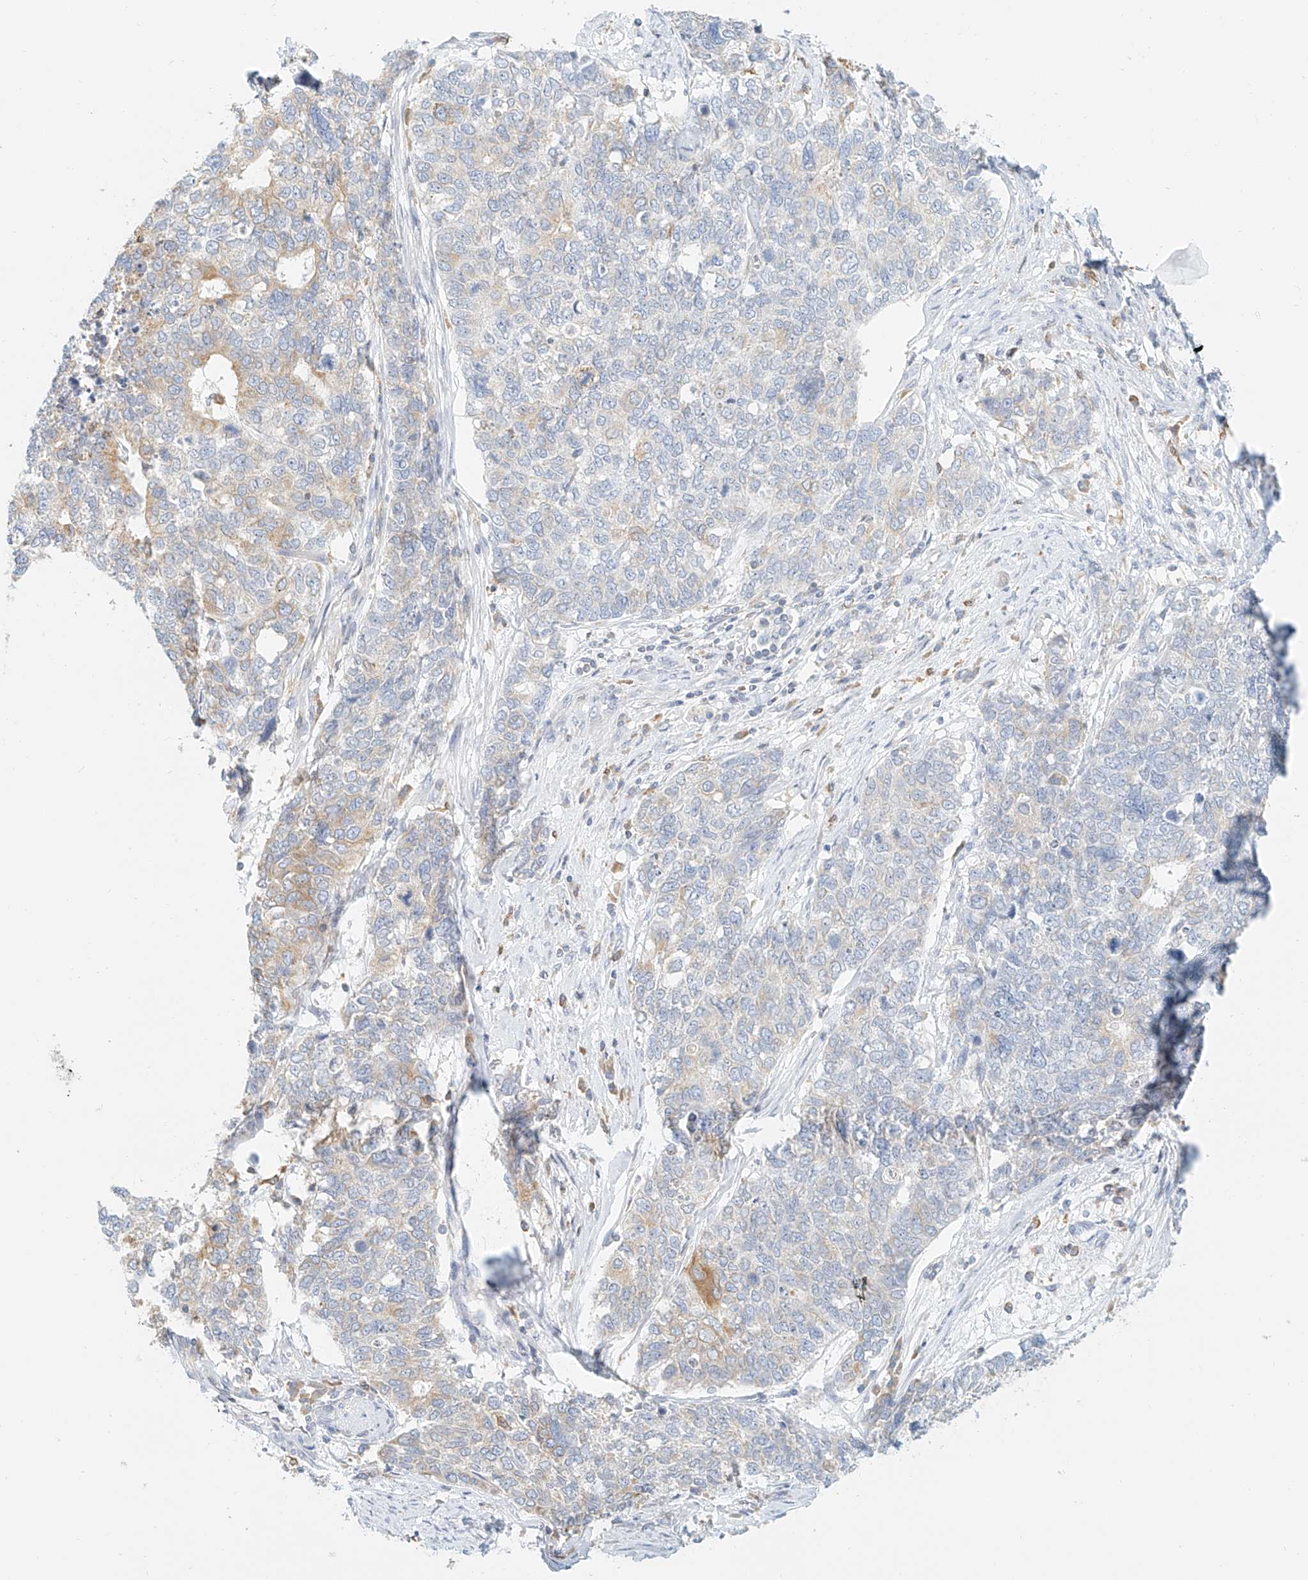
{"staining": {"intensity": "weak", "quantity": "<25%", "location": "cytoplasmic/membranous"}, "tissue": "cervical cancer", "cell_type": "Tumor cells", "image_type": "cancer", "snomed": [{"axis": "morphology", "description": "Squamous cell carcinoma, NOS"}, {"axis": "topography", "description": "Cervix"}], "caption": "High power microscopy micrograph of an immunohistochemistry (IHC) photomicrograph of squamous cell carcinoma (cervical), revealing no significant expression in tumor cells.", "gene": "DHRS7", "patient": {"sex": "female", "age": 63}}